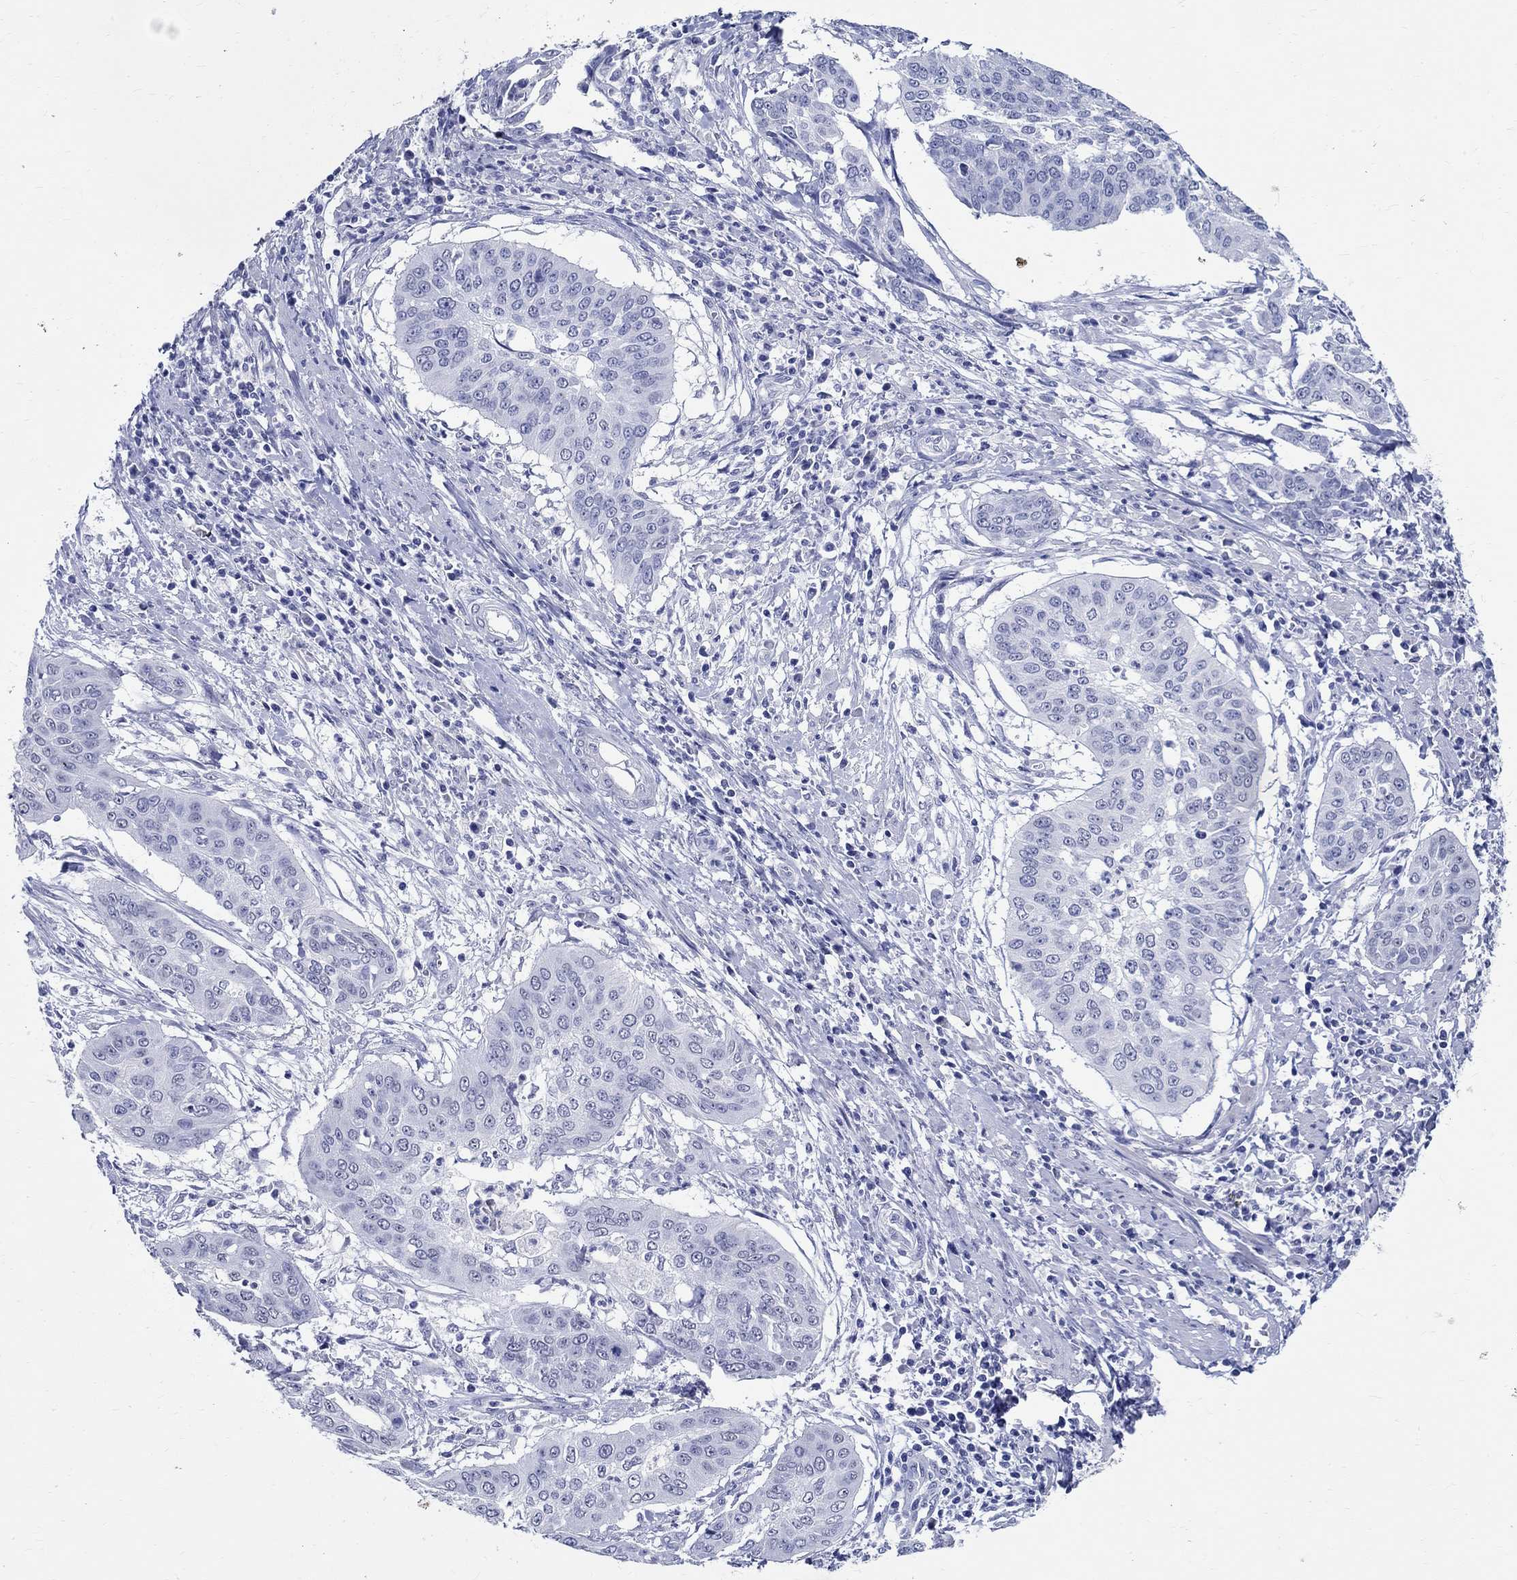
{"staining": {"intensity": "negative", "quantity": "none", "location": "none"}, "tissue": "cervical cancer", "cell_type": "Tumor cells", "image_type": "cancer", "snomed": [{"axis": "morphology", "description": "Squamous cell carcinoma, NOS"}, {"axis": "topography", "description": "Cervix"}], "caption": "IHC micrograph of human cervical squamous cell carcinoma stained for a protein (brown), which displays no positivity in tumor cells.", "gene": "TSPAN16", "patient": {"sex": "female", "age": 39}}